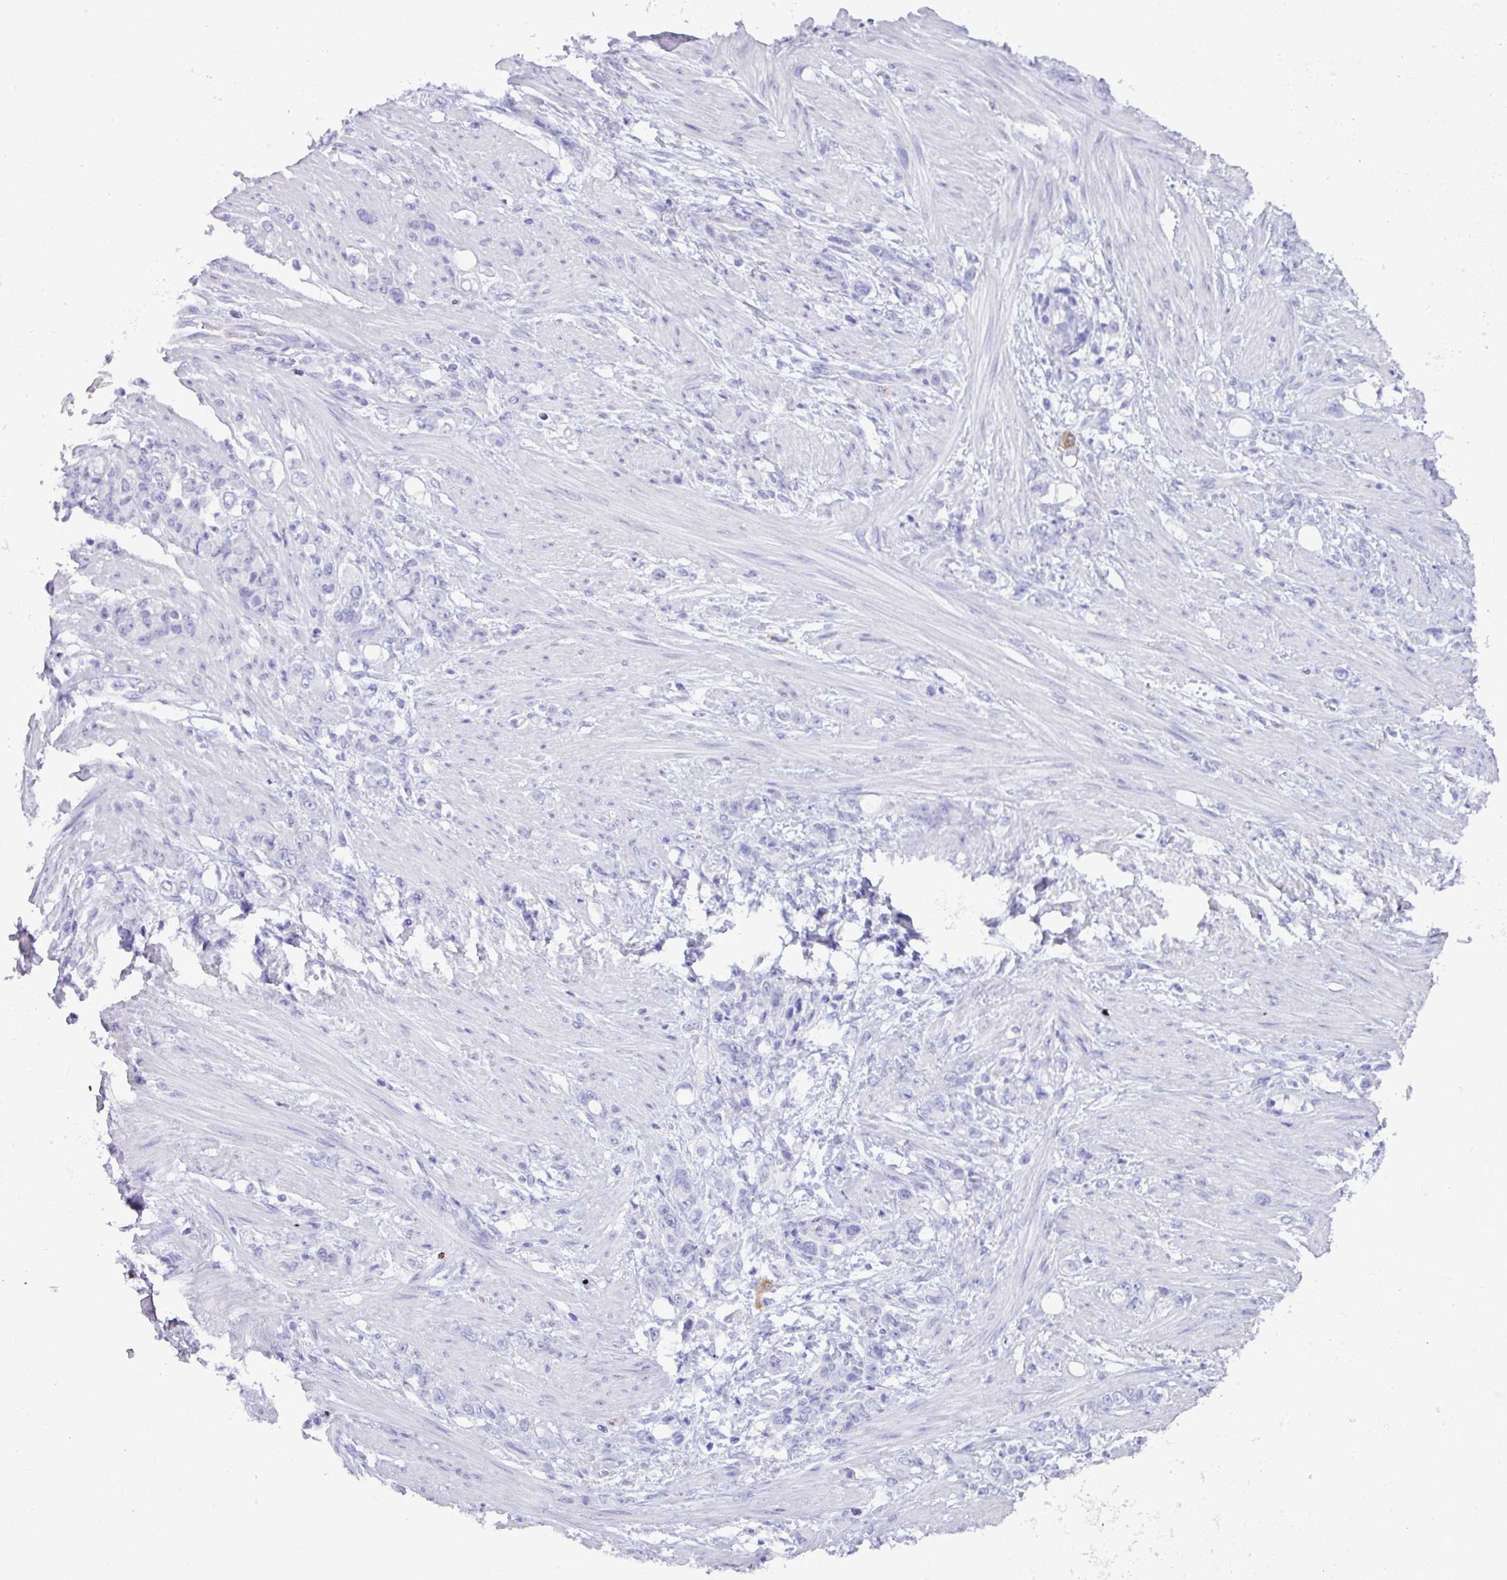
{"staining": {"intensity": "negative", "quantity": "none", "location": "none"}, "tissue": "stomach cancer", "cell_type": "Tumor cells", "image_type": "cancer", "snomed": [{"axis": "morphology", "description": "Normal tissue, NOS"}, {"axis": "morphology", "description": "Adenocarcinoma, NOS"}, {"axis": "topography", "description": "Stomach"}], "caption": "High magnification brightfield microscopy of stomach cancer stained with DAB (3,3'-diaminobenzidine) (brown) and counterstained with hematoxylin (blue): tumor cells show no significant positivity.", "gene": "STIMATE", "patient": {"sex": "female", "age": 79}}